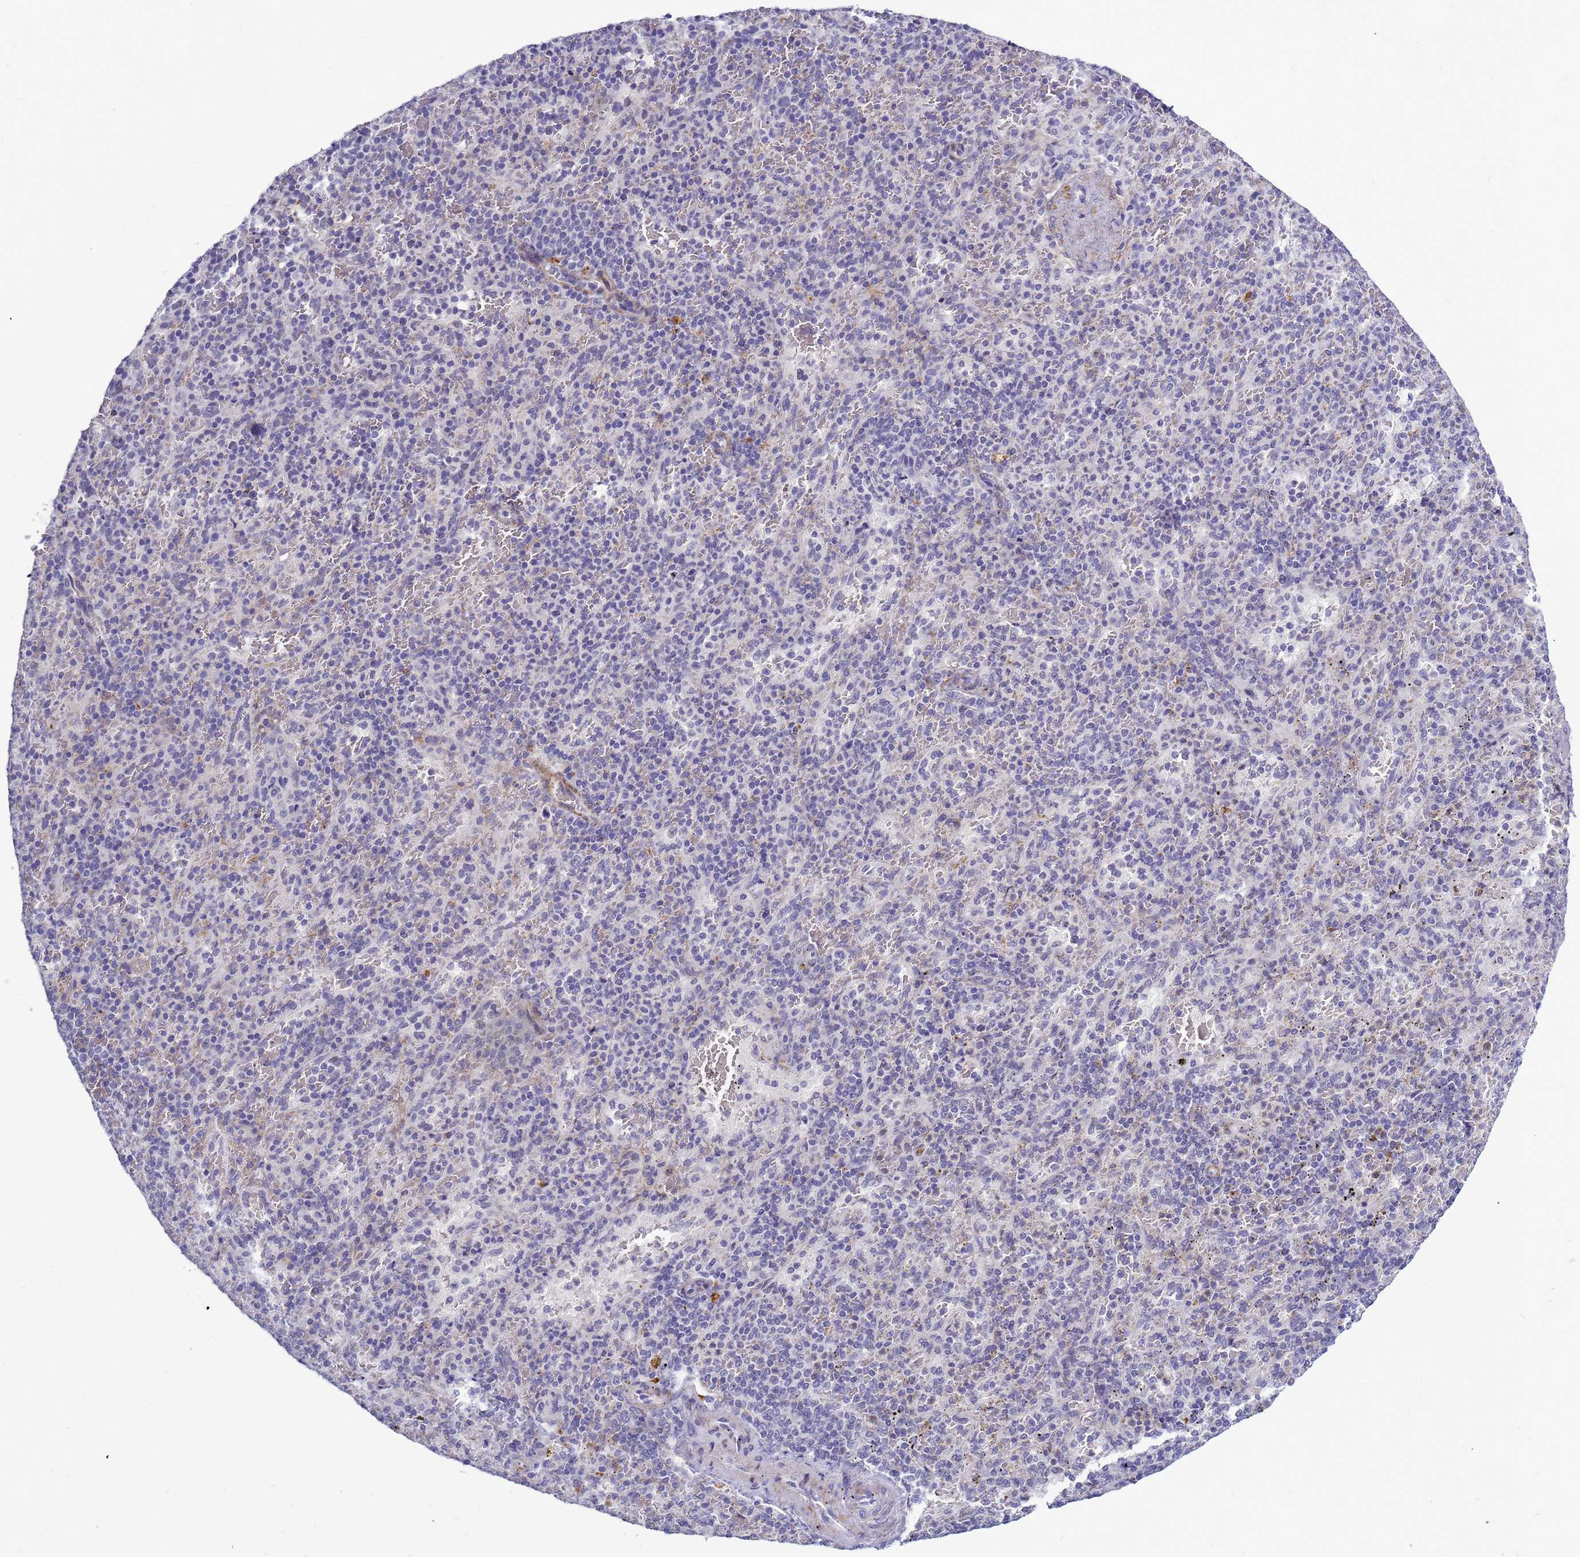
{"staining": {"intensity": "negative", "quantity": "none", "location": "none"}, "tissue": "spleen", "cell_type": "Cells in red pulp", "image_type": "normal", "snomed": [{"axis": "morphology", "description": "Normal tissue, NOS"}, {"axis": "topography", "description": "Spleen"}], "caption": "Cells in red pulp show no significant expression in benign spleen.", "gene": "CXorf65", "patient": {"sex": "male", "age": 82}}